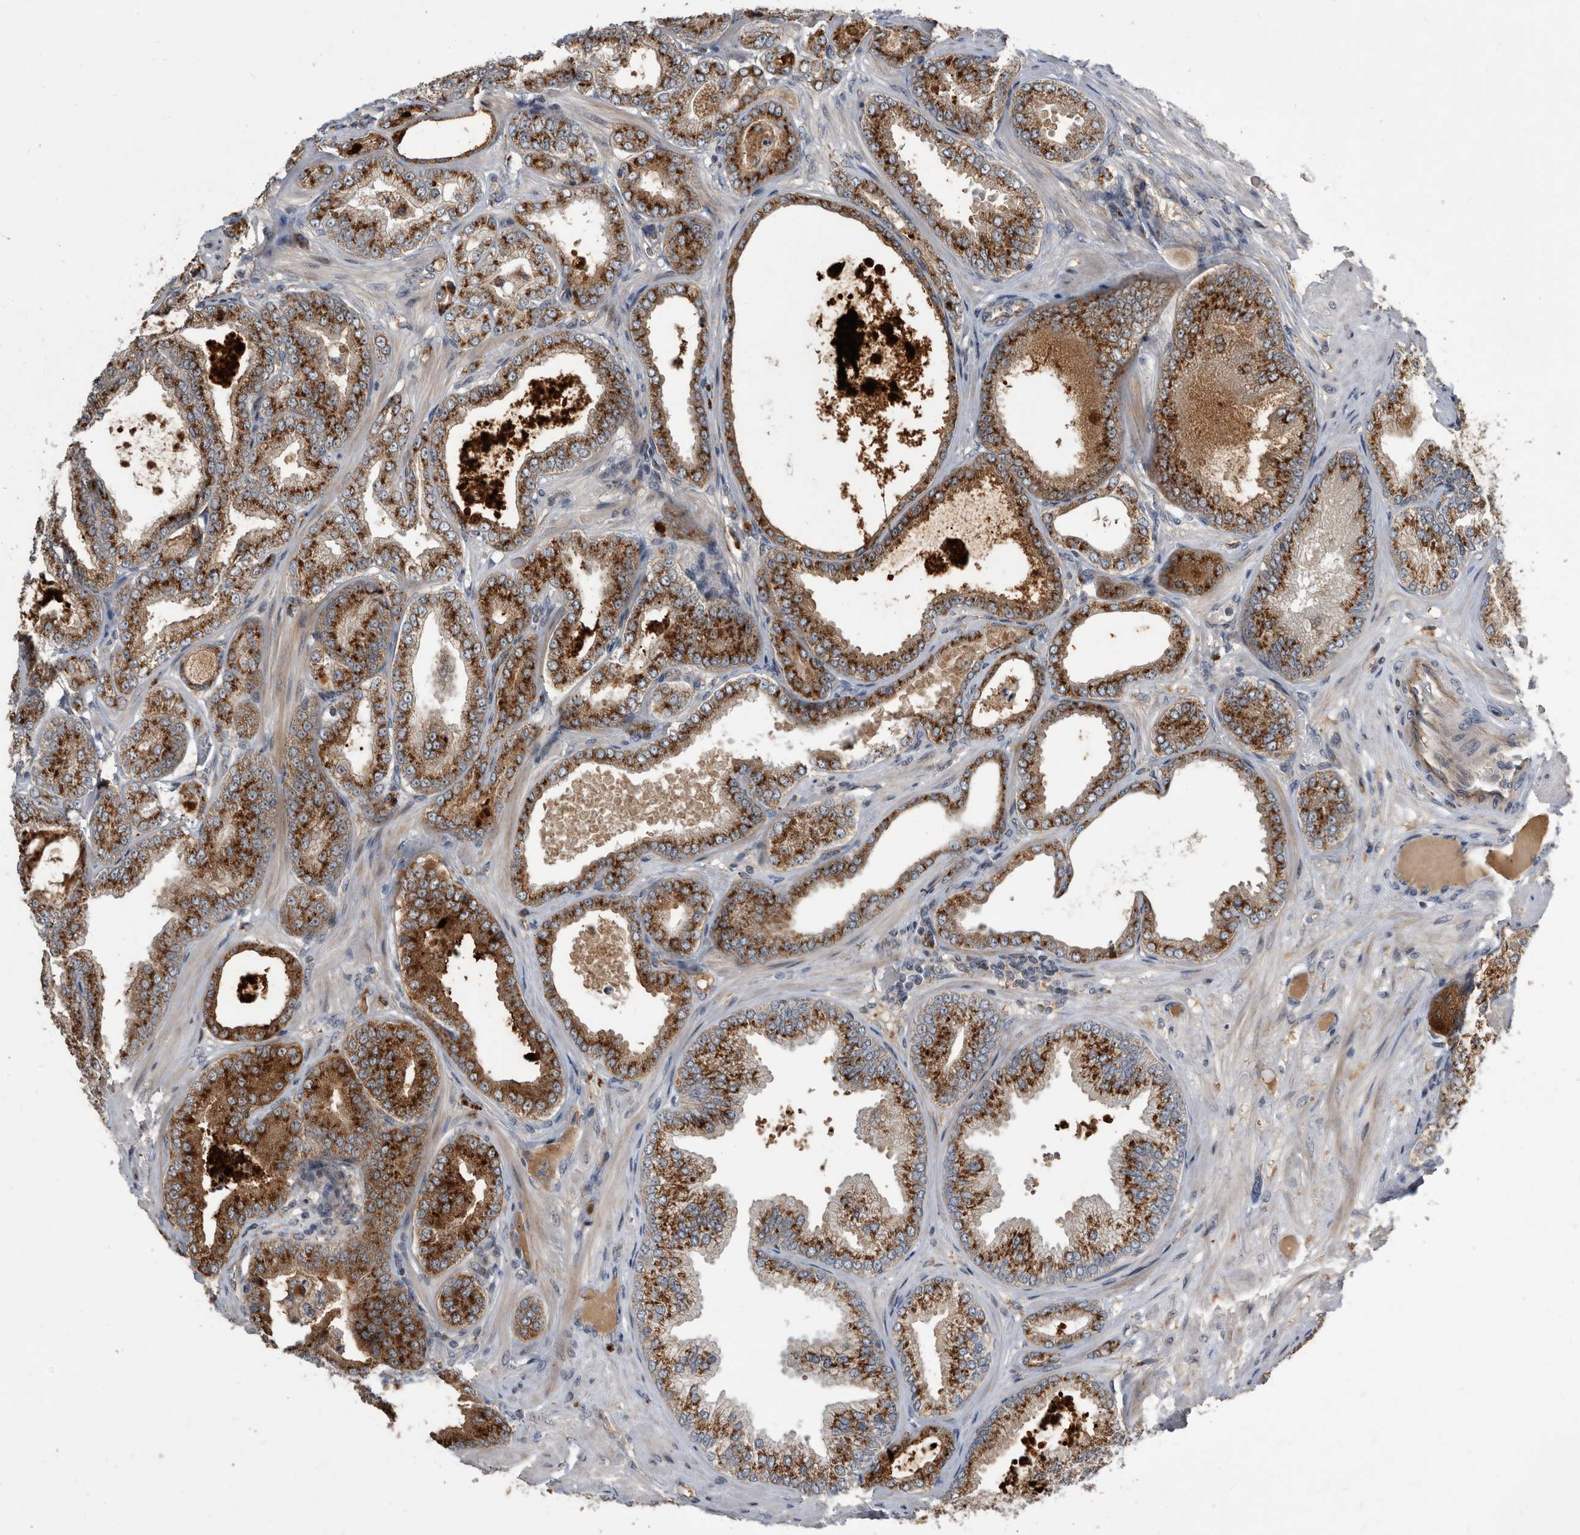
{"staining": {"intensity": "strong", "quantity": ">75%", "location": "cytoplasmic/membranous"}, "tissue": "prostate cancer", "cell_type": "Tumor cells", "image_type": "cancer", "snomed": [{"axis": "morphology", "description": "Adenocarcinoma, Low grade"}, {"axis": "topography", "description": "Prostate"}], "caption": "Protein staining demonstrates strong cytoplasmic/membranous expression in approximately >75% of tumor cells in low-grade adenocarcinoma (prostate).", "gene": "PI15", "patient": {"sex": "male", "age": 63}}